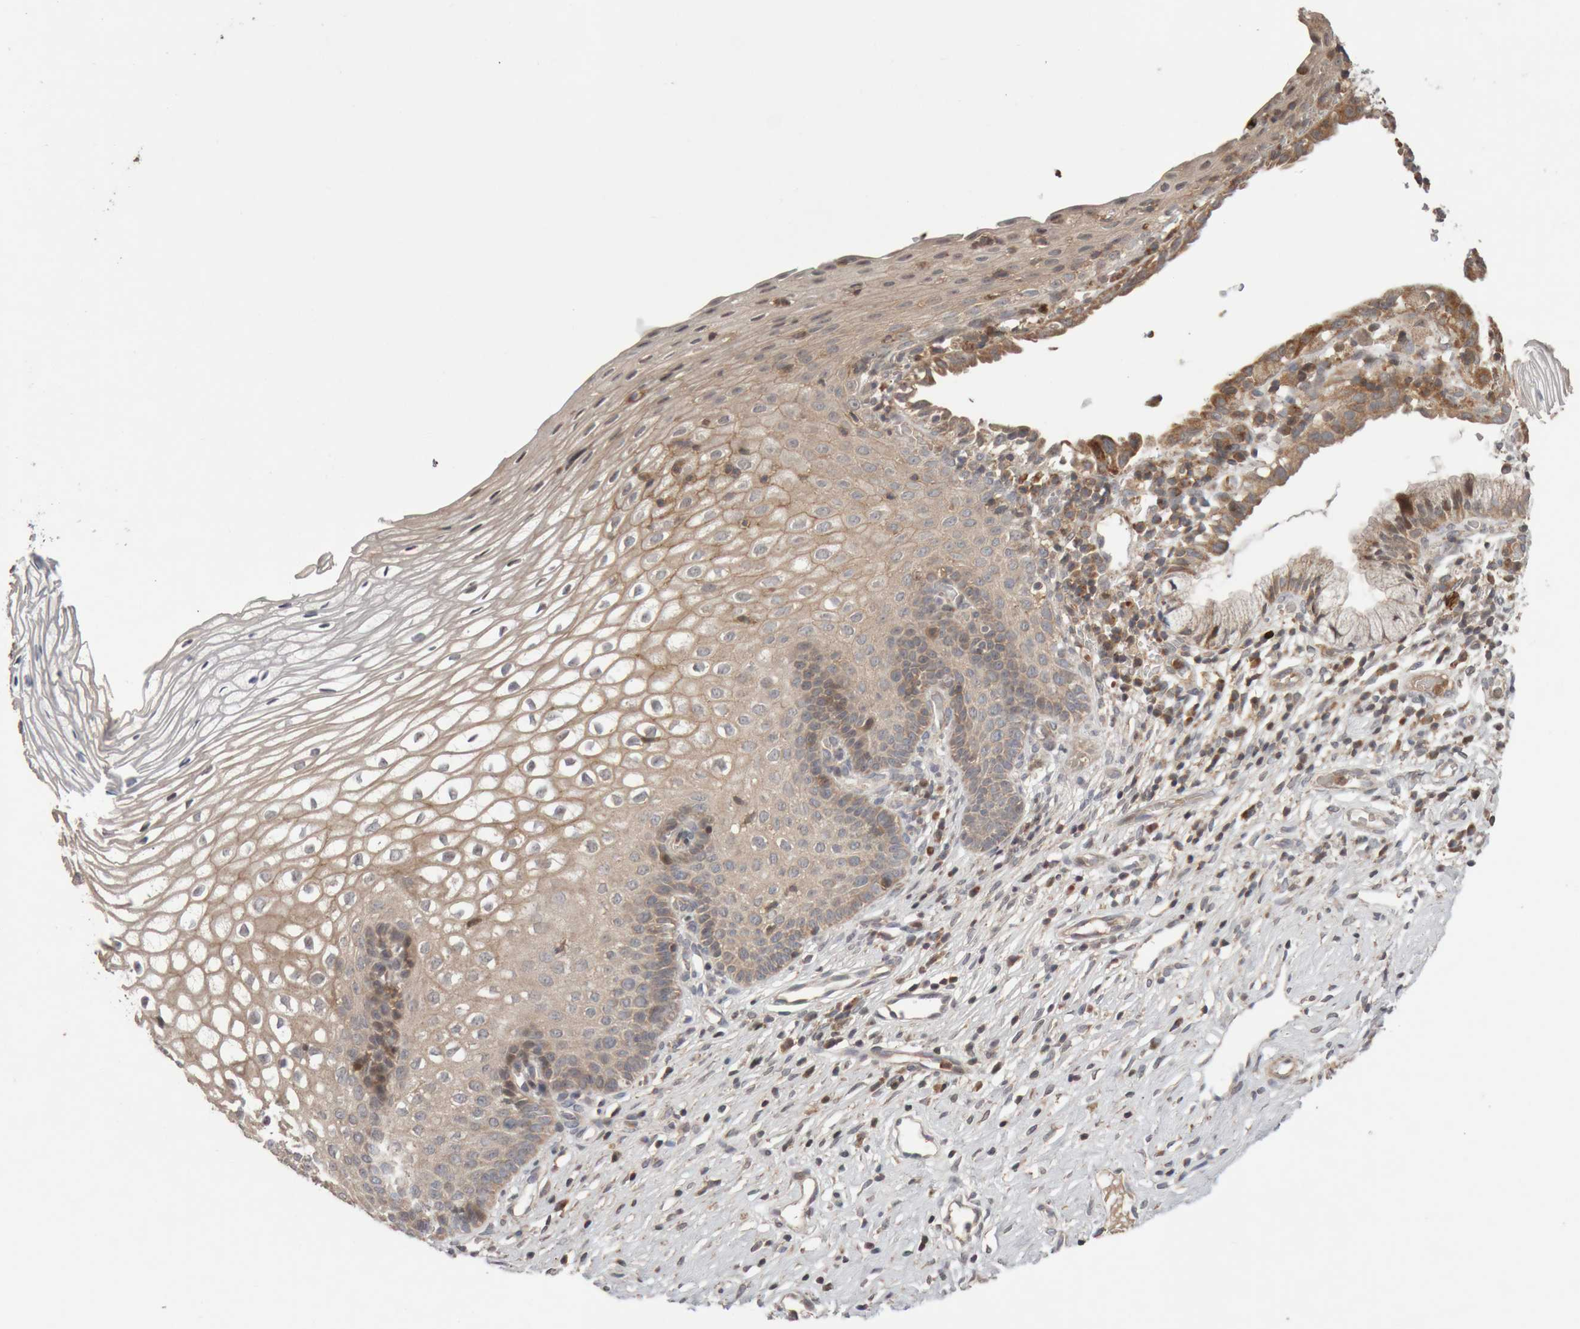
{"staining": {"intensity": "moderate", "quantity": "25%-75%", "location": "cytoplasmic/membranous"}, "tissue": "cervix", "cell_type": "Glandular cells", "image_type": "normal", "snomed": [{"axis": "morphology", "description": "Normal tissue, NOS"}, {"axis": "topography", "description": "Cervix"}], "caption": "Protein positivity by immunohistochemistry demonstrates moderate cytoplasmic/membranous expression in approximately 25%-75% of glandular cells in normal cervix. (DAB IHC, brown staining for protein, blue staining for nuclei).", "gene": "KIF21B", "patient": {"sex": "female", "age": 27}}